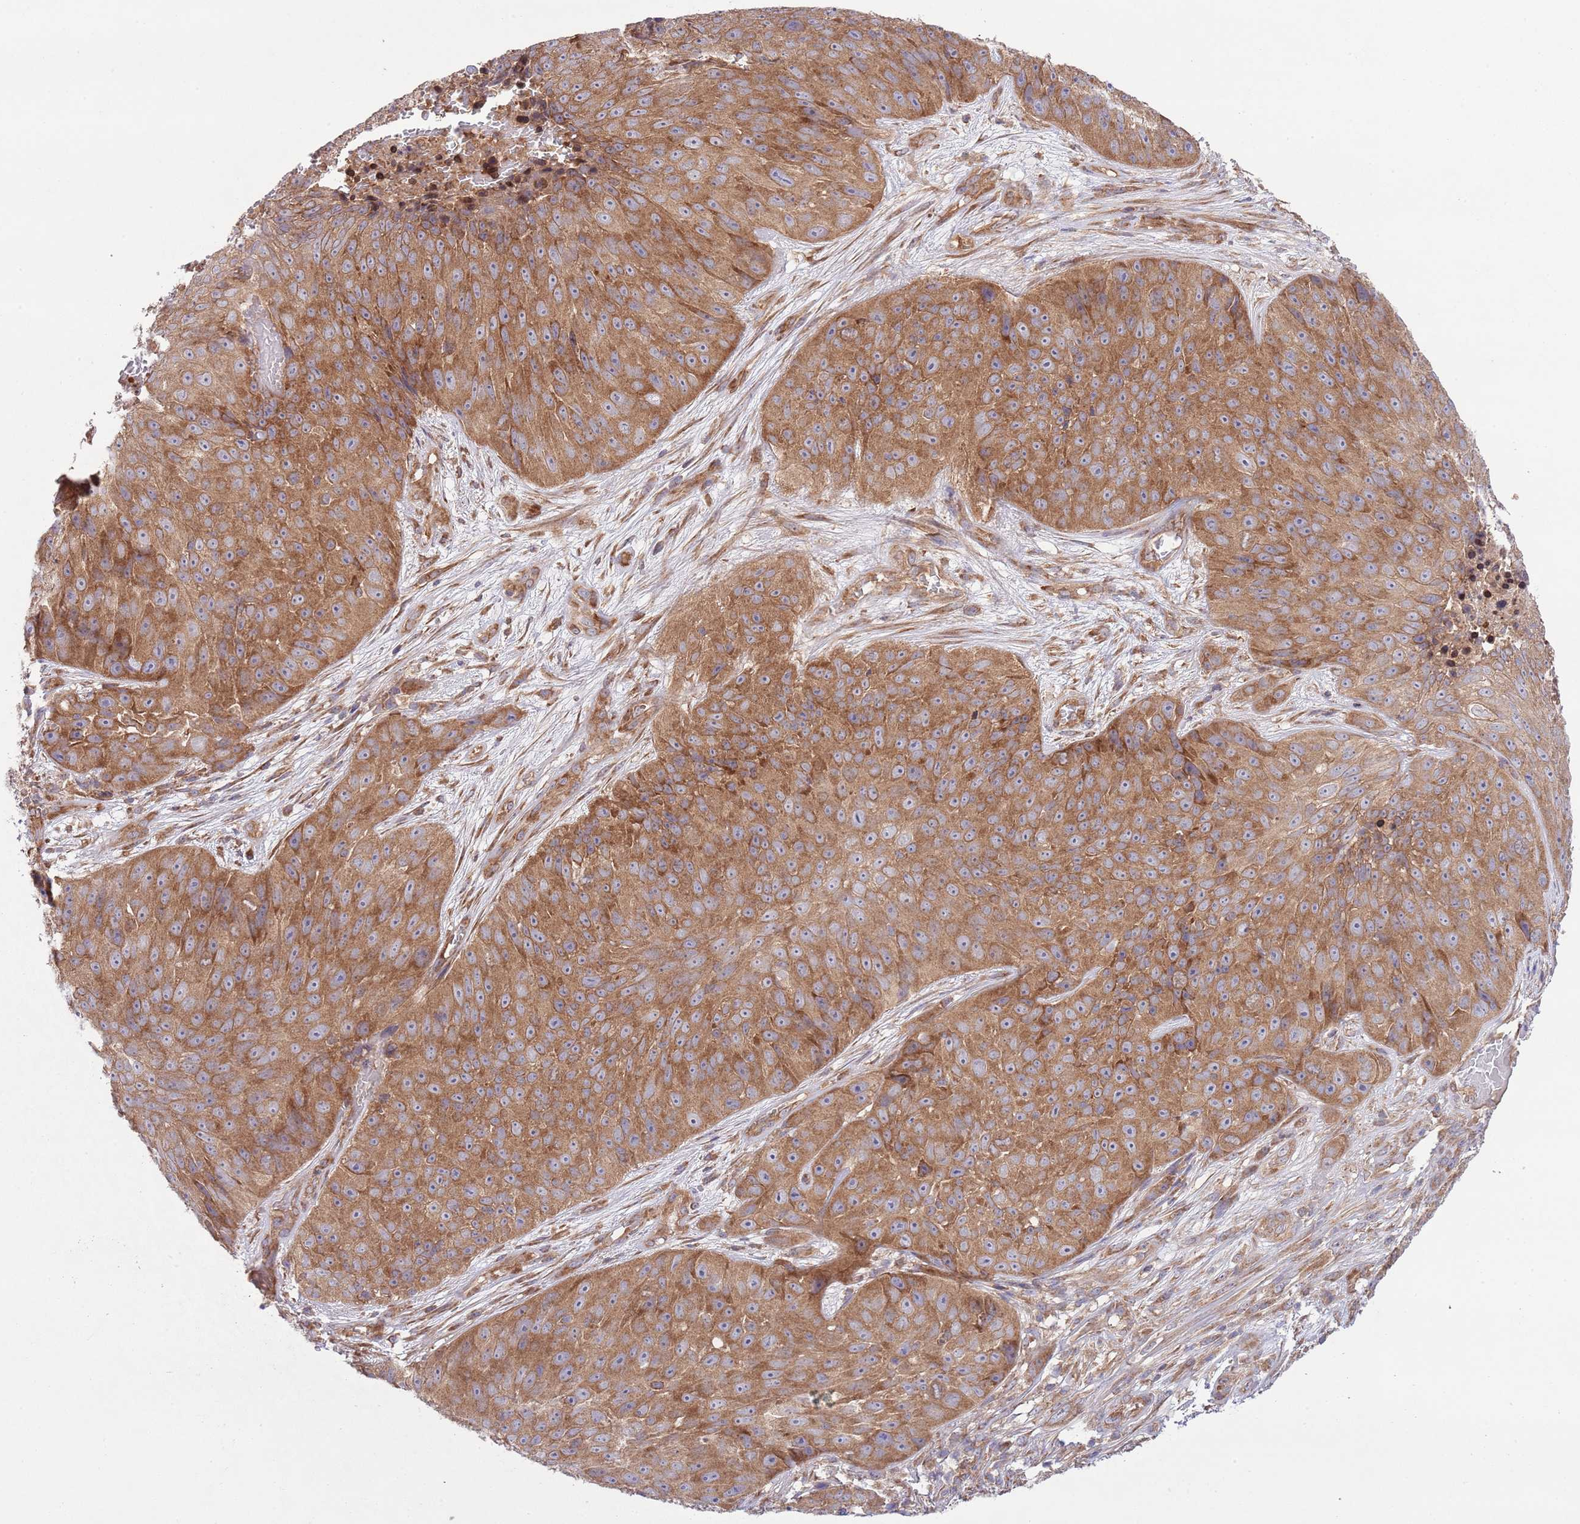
{"staining": {"intensity": "moderate", "quantity": ">75%", "location": "cytoplasmic/membranous"}, "tissue": "skin cancer", "cell_type": "Tumor cells", "image_type": "cancer", "snomed": [{"axis": "morphology", "description": "Squamous cell carcinoma, NOS"}, {"axis": "topography", "description": "Skin"}], "caption": "A histopathology image of skin cancer (squamous cell carcinoma) stained for a protein shows moderate cytoplasmic/membranous brown staining in tumor cells. (brown staining indicates protein expression, while blue staining denotes nuclei).", "gene": "MFNG", "patient": {"sex": "female", "age": 87}}